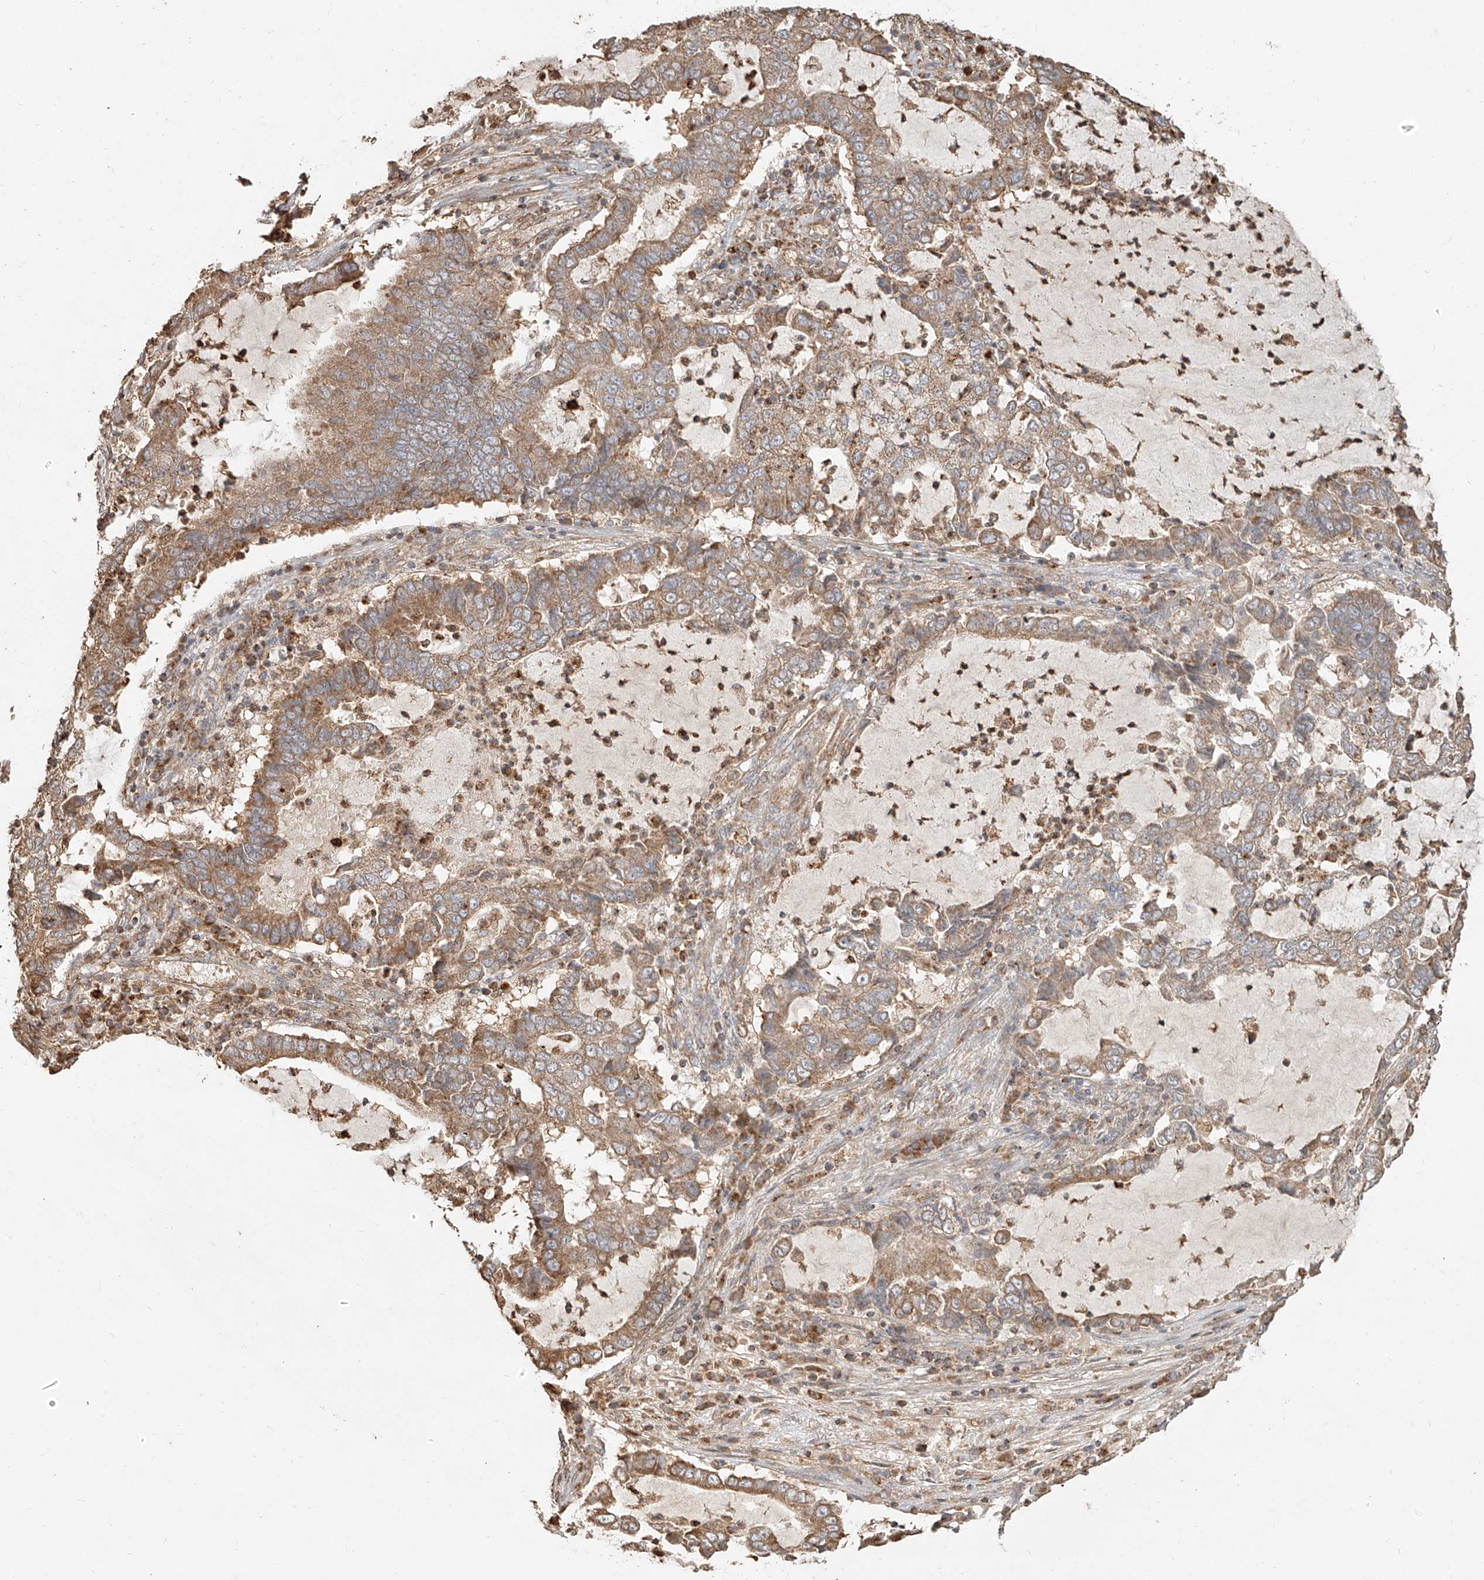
{"staining": {"intensity": "moderate", "quantity": ">75%", "location": "cytoplasmic/membranous"}, "tissue": "lung cancer", "cell_type": "Tumor cells", "image_type": "cancer", "snomed": [{"axis": "morphology", "description": "Adenocarcinoma, NOS"}, {"axis": "topography", "description": "Lung"}], "caption": "IHC of human lung cancer (adenocarcinoma) demonstrates medium levels of moderate cytoplasmic/membranous positivity in about >75% of tumor cells. (IHC, brightfield microscopy, high magnification).", "gene": "EFNB1", "patient": {"sex": "female", "age": 51}}